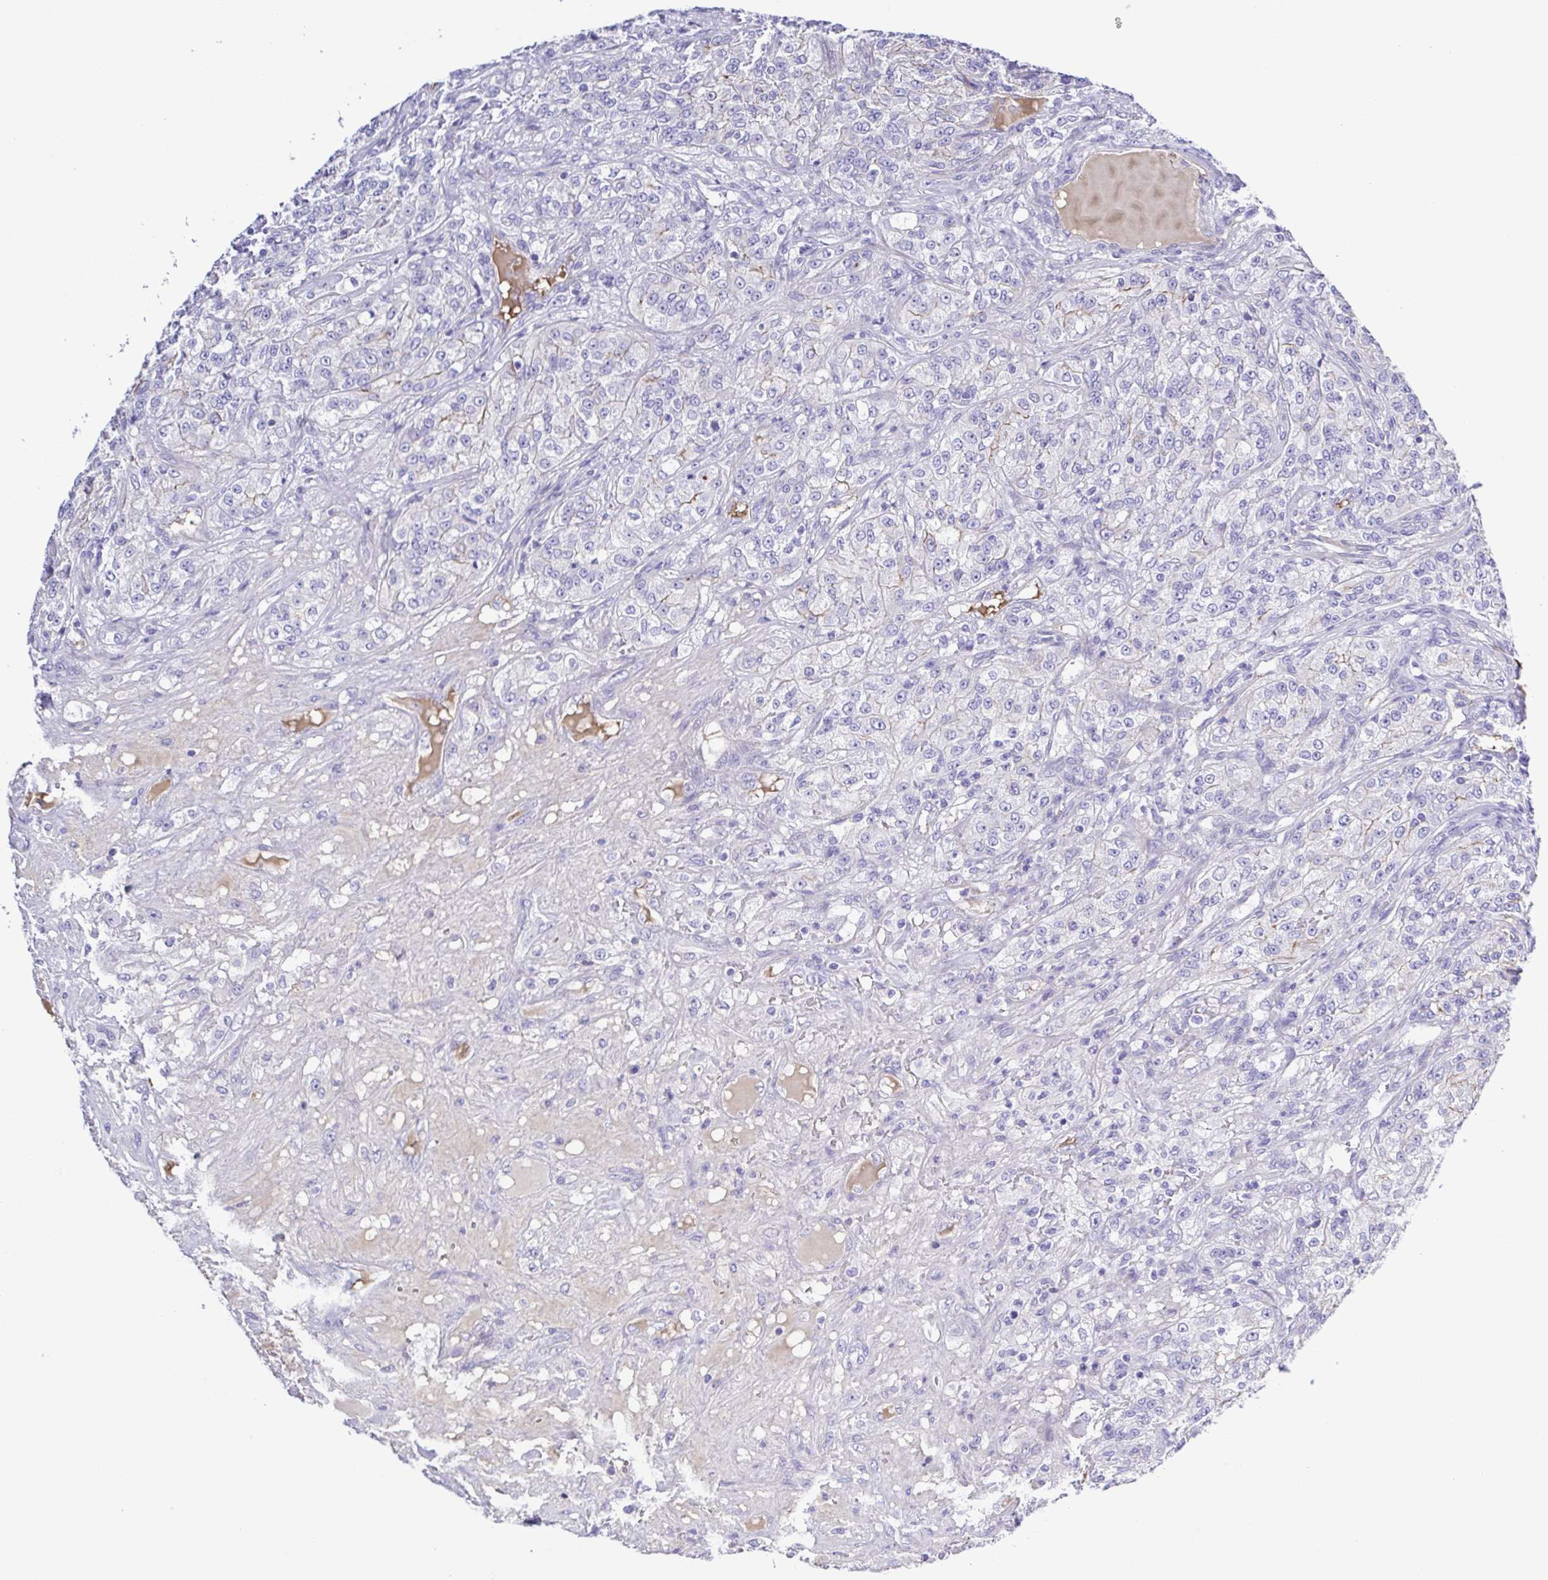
{"staining": {"intensity": "negative", "quantity": "none", "location": "none"}, "tissue": "renal cancer", "cell_type": "Tumor cells", "image_type": "cancer", "snomed": [{"axis": "morphology", "description": "Adenocarcinoma, NOS"}, {"axis": "topography", "description": "Kidney"}], "caption": "High magnification brightfield microscopy of renal cancer stained with DAB (brown) and counterstained with hematoxylin (blue): tumor cells show no significant positivity.", "gene": "GABBR2", "patient": {"sex": "female", "age": 63}}